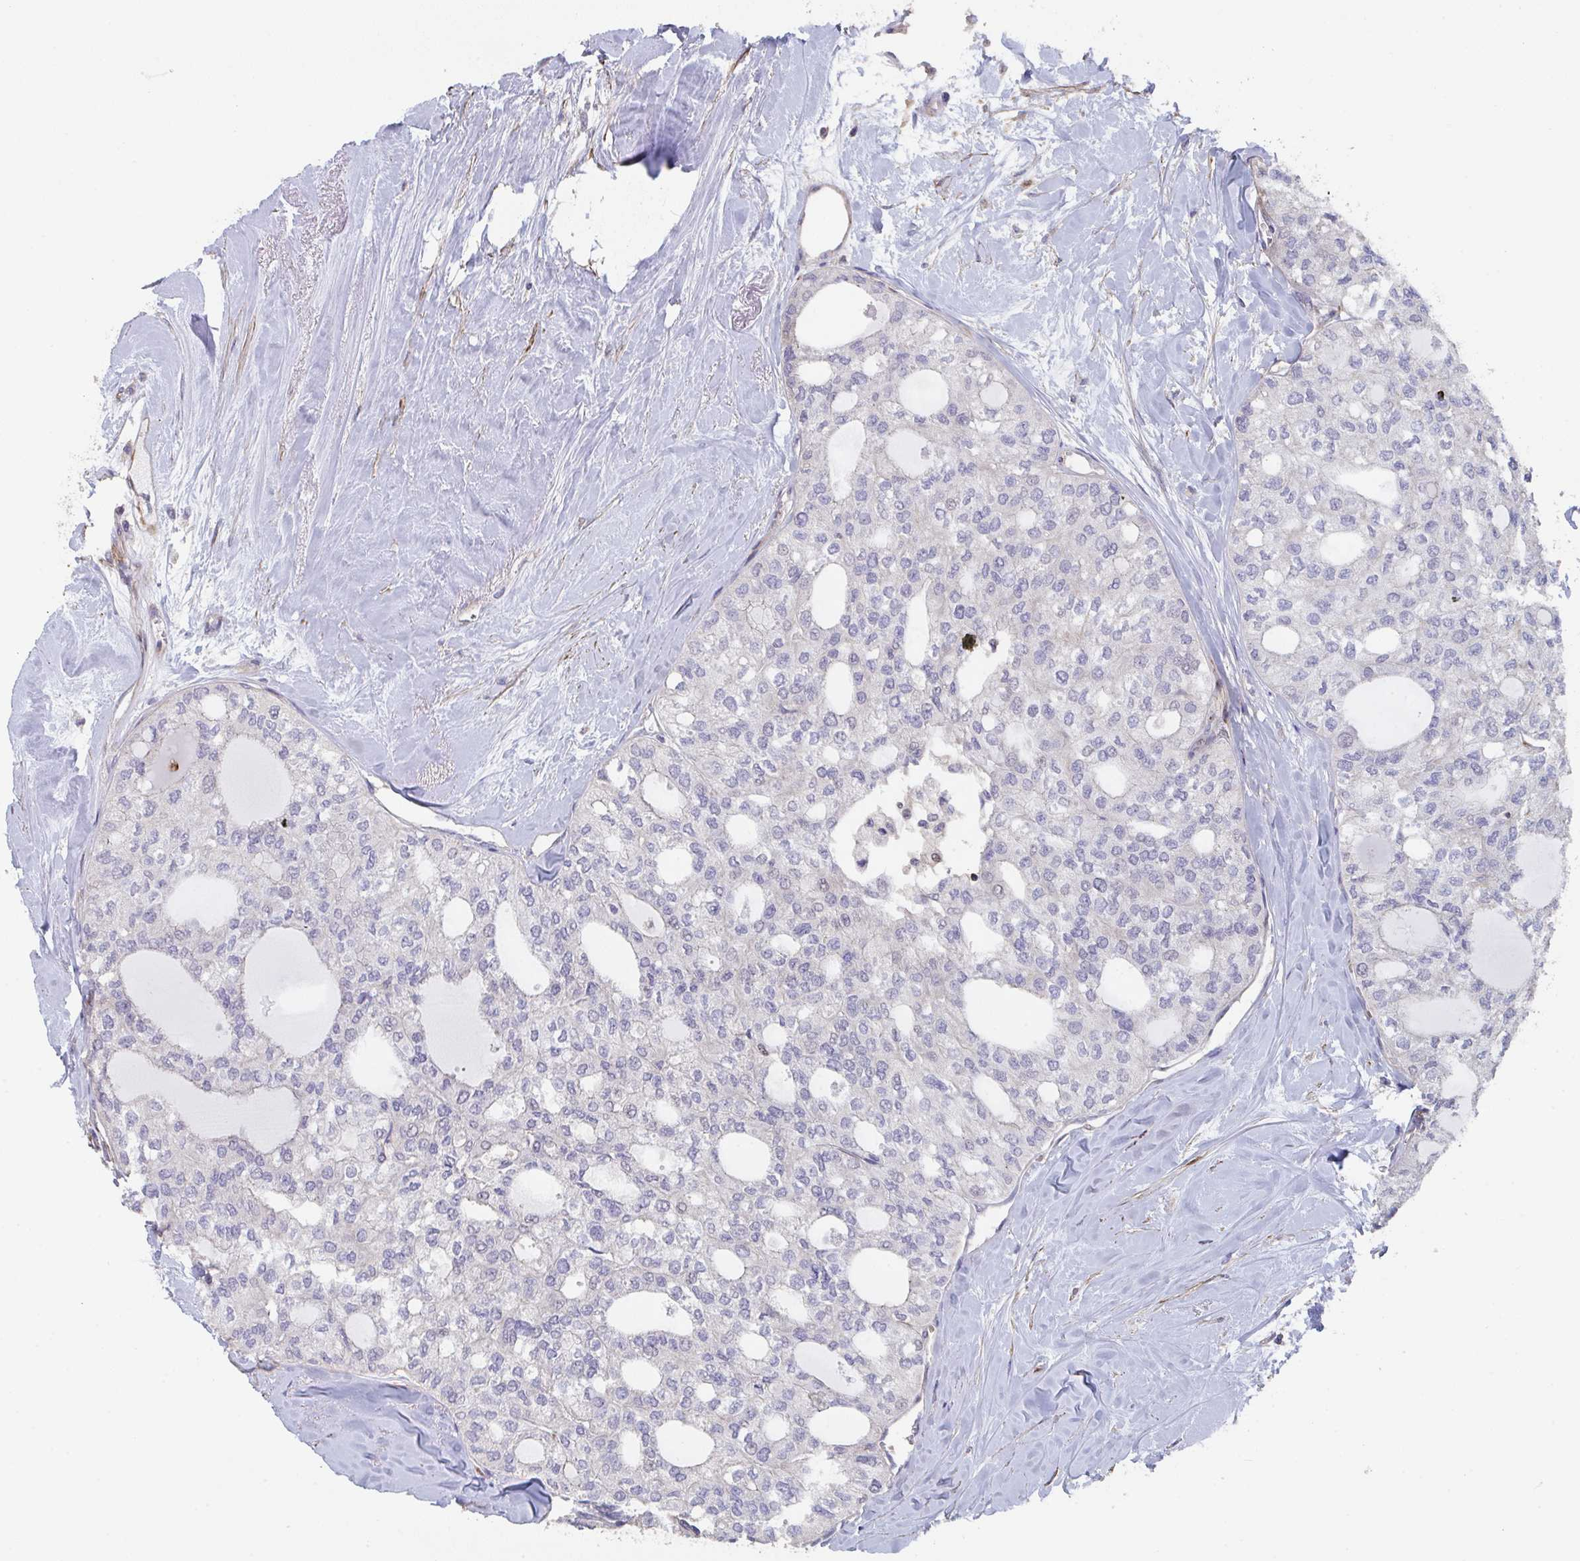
{"staining": {"intensity": "negative", "quantity": "none", "location": "none"}, "tissue": "thyroid cancer", "cell_type": "Tumor cells", "image_type": "cancer", "snomed": [{"axis": "morphology", "description": "Follicular adenoma carcinoma, NOS"}, {"axis": "topography", "description": "Thyroid gland"}], "caption": "Thyroid cancer was stained to show a protein in brown. There is no significant positivity in tumor cells. (IHC, brightfield microscopy, high magnification).", "gene": "FZD2", "patient": {"sex": "male", "age": 75}}